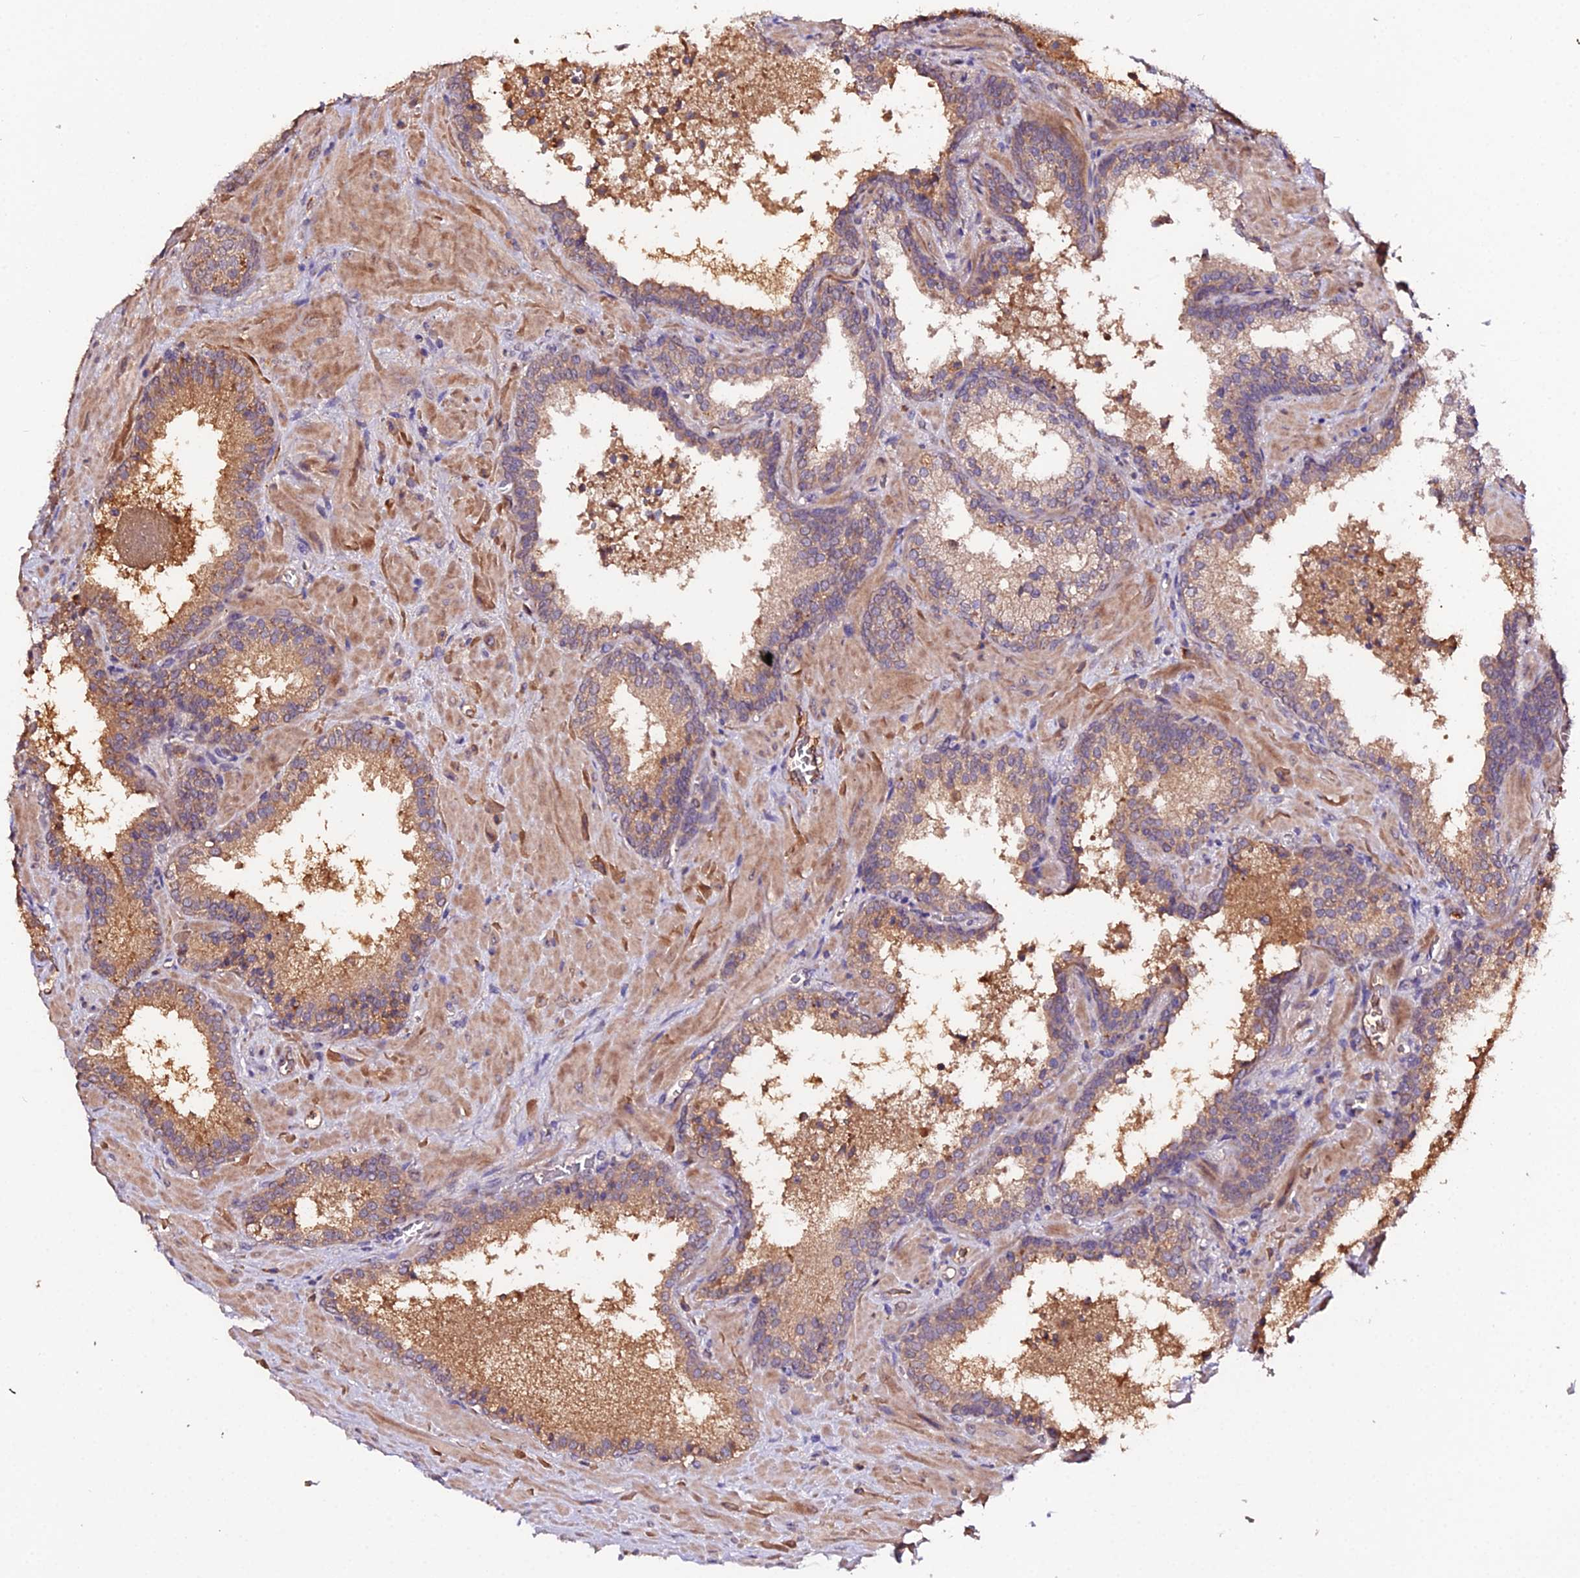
{"staining": {"intensity": "weak", "quantity": ">75%", "location": "cytoplasmic/membranous"}, "tissue": "prostate cancer", "cell_type": "Tumor cells", "image_type": "cancer", "snomed": [{"axis": "morphology", "description": "Adenocarcinoma, High grade"}, {"axis": "topography", "description": "Prostate"}], "caption": "A micrograph of adenocarcinoma (high-grade) (prostate) stained for a protein reveals weak cytoplasmic/membranous brown staining in tumor cells.", "gene": "KCTD16", "patient": {"sex": "male", "age": 64}}